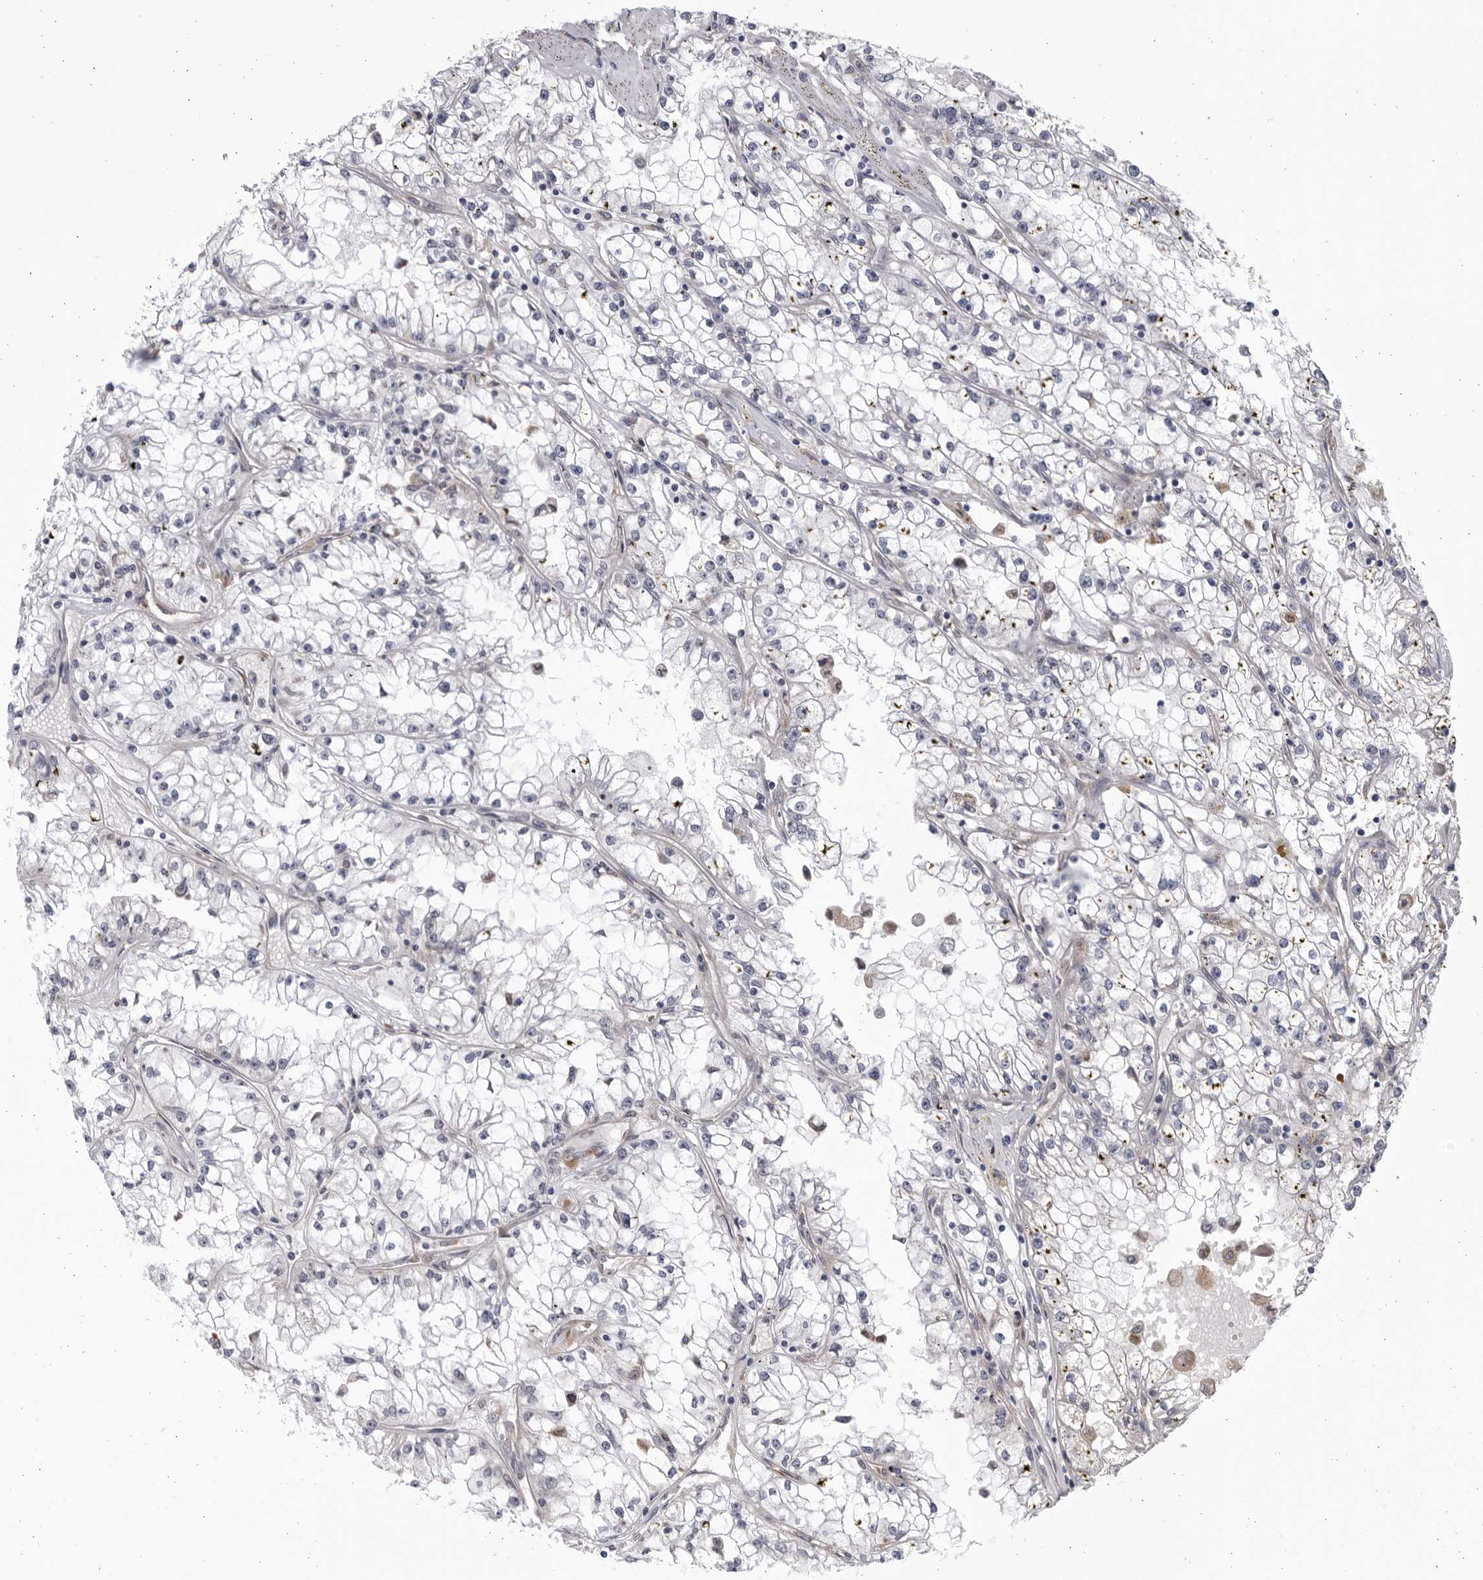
{"staining": {"intensity": "negative", "quantity": "none", "location": "none"}, "tissue": "renal cancer", "cell_type": "Tumor cells", "image_type": "cancer", "snomed": [{"axis": "morphology", "description": "Adenocarcinoma, NOS"}, {"axis": "topography", "description": "Kidney"}], "caption": "An image of human adenocarcinoma (renal) is negative for staining in tumor cells.", "gene": "BMP2K", "patient": {"sex": "male", "age": 56}}